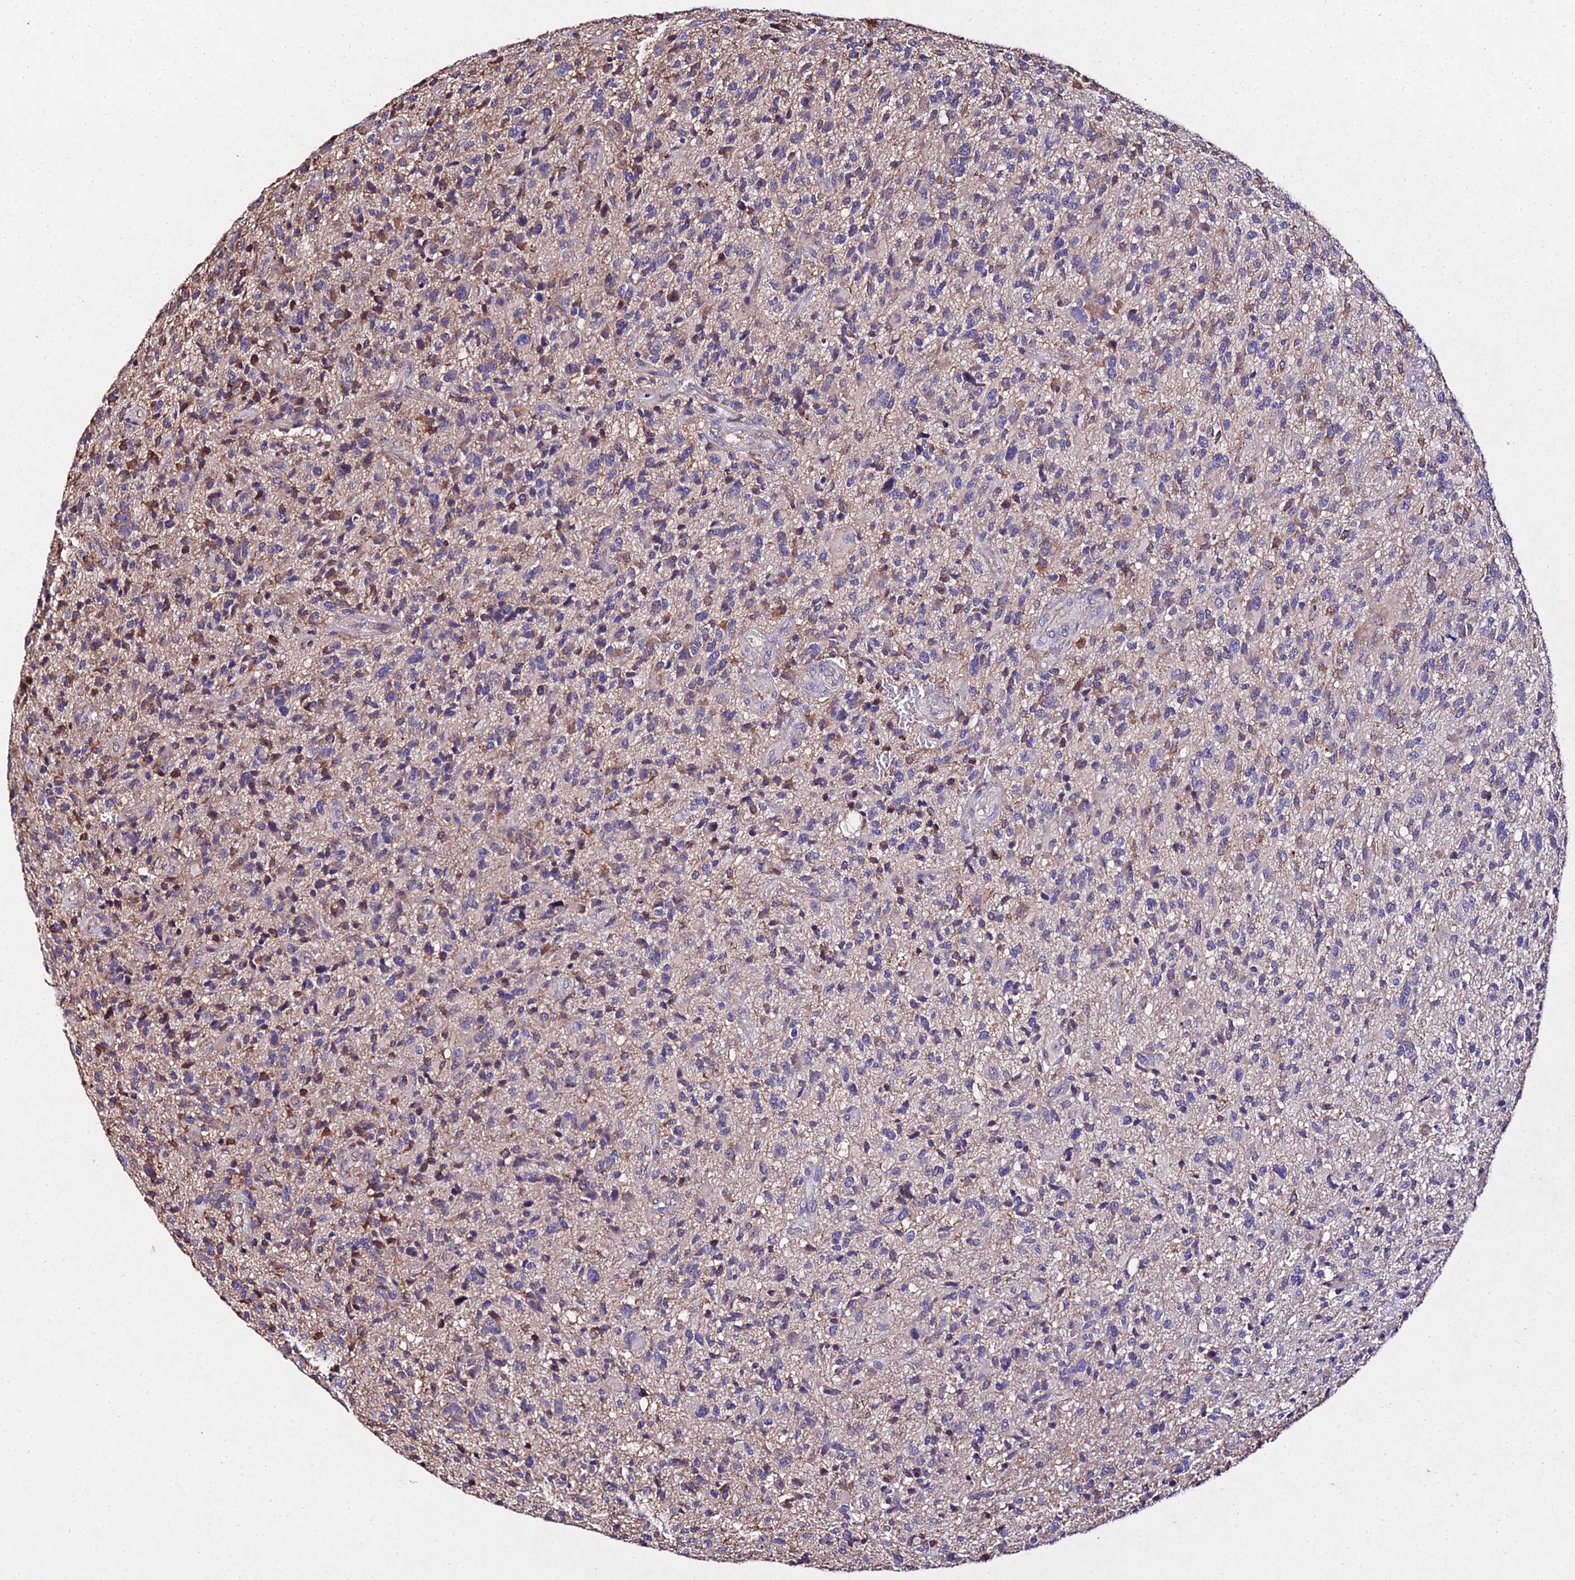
{"staining": {"intensity": "moderate", "quantity": "<25%", "location": "cytoplasmic/membranous"}, "tissue": "glioma", "cell_type": "Tumor cells", "image_type": "cancer", "snomed": [{"axis": "morphology", "description": "Glioma, malignant, High grade"}, {"axis": "topography", "description": "Brain"}], "caption": "Immunohistochemical staining of glioma demonstrates moderate cytoplasmic/membranous protein positivity in approximately <25% of tumor cells. The protein of interest is shown in brown color, while the nuclei are stained blue.", "gene": "AP3M2", "patient": {"sex": "male", "age": 47}}